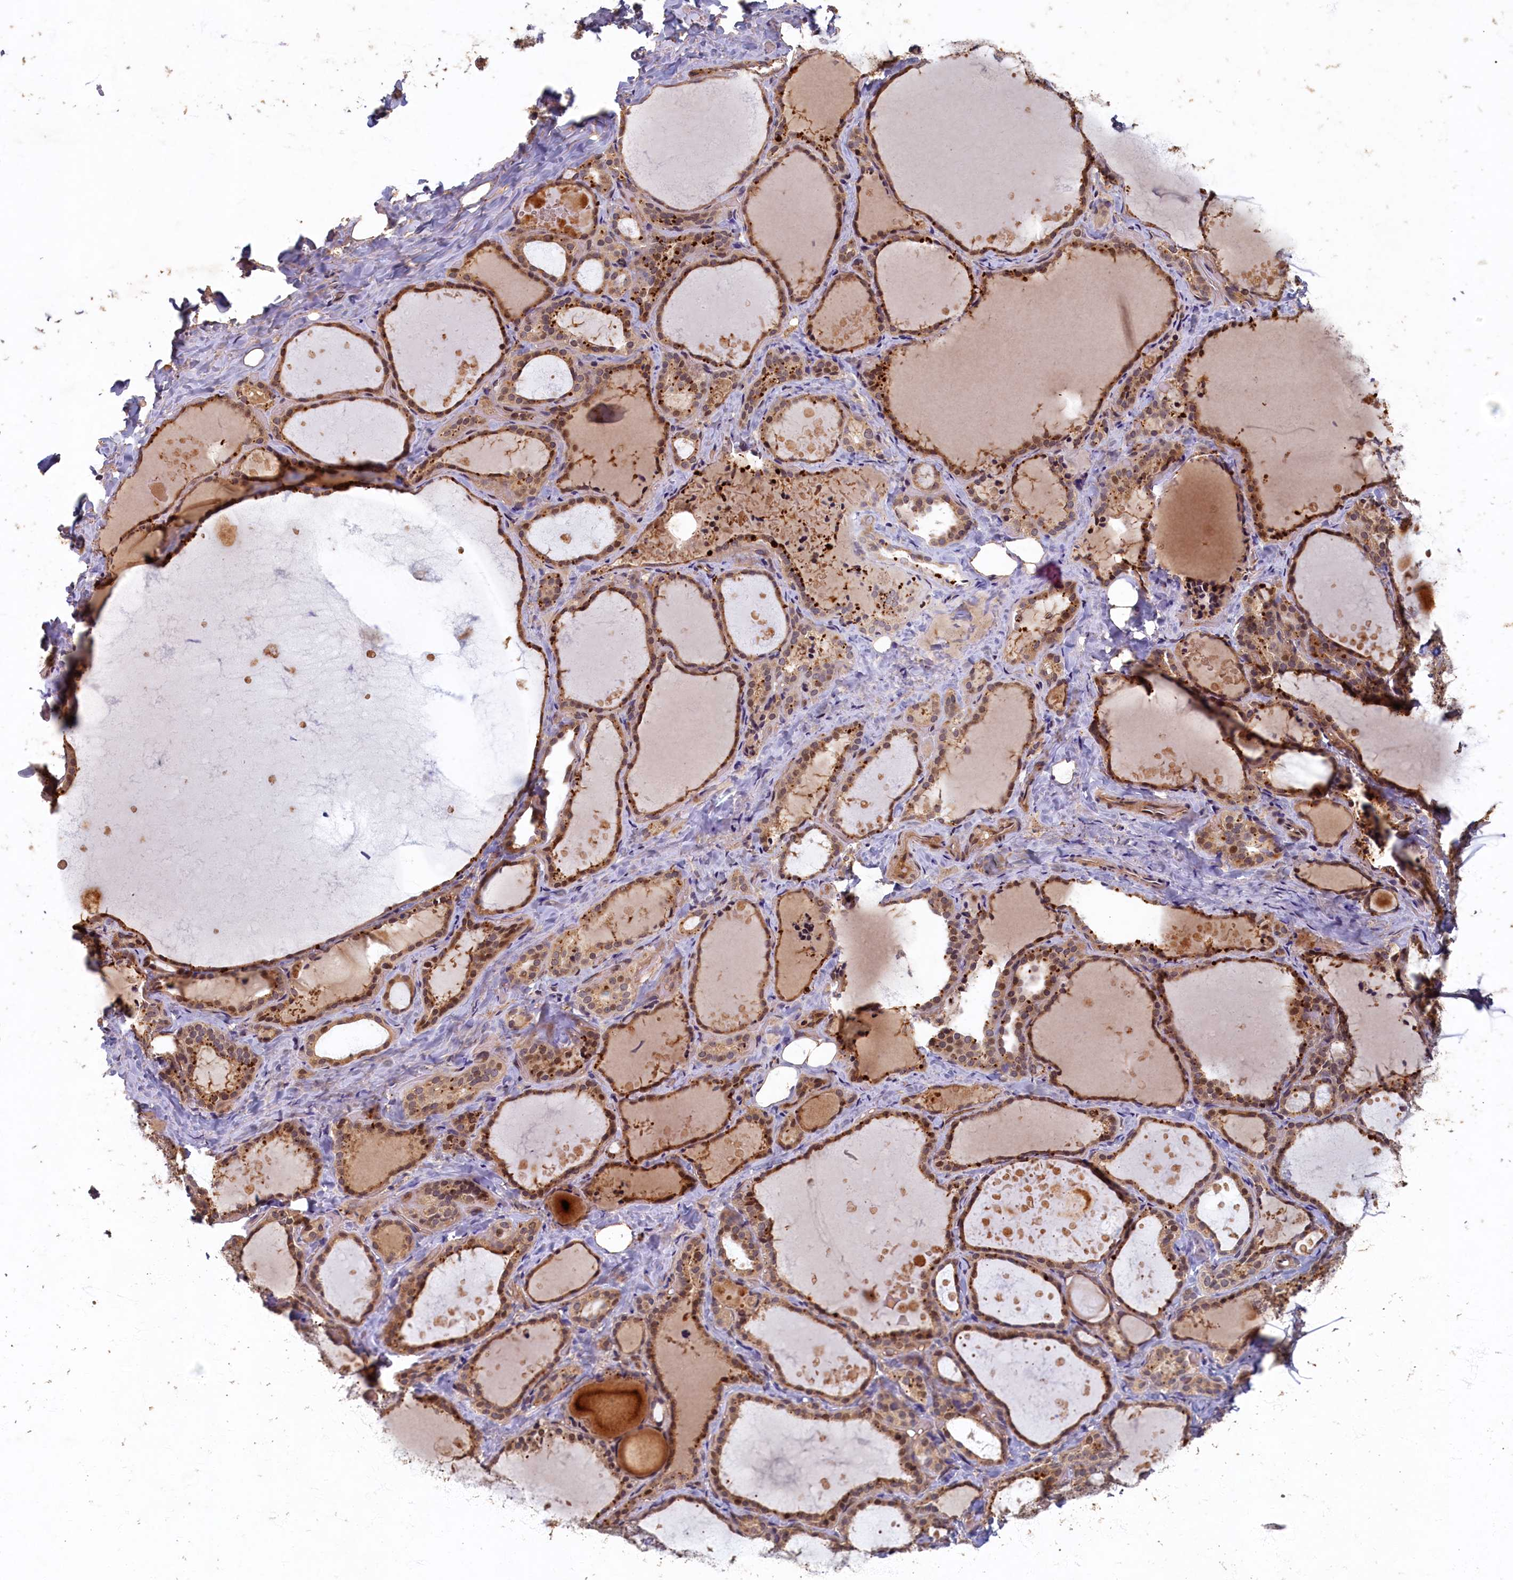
{"staining": {"intensity": "moderate", "quantity": ">75%", "location": "cytoplasmic/membranous,nuclear"}, "tissue": "thyroid gland", "cell_type": "Glandular cells", "image_type": "normal", "snomed": [{"axis": "morphology", "description": "Normal tissue, NOS"}, {"axis": "topography", "description": "Thyroid gland"}], "caption": "Glandular cells exhibit medium levels of moderate cytoplasmic/membranous,nuclear positivity in approximately >75% of cells in benign human thyroid gland.", "gene": "LCMT2", "patient": {"sex": "female", "age": 44}}